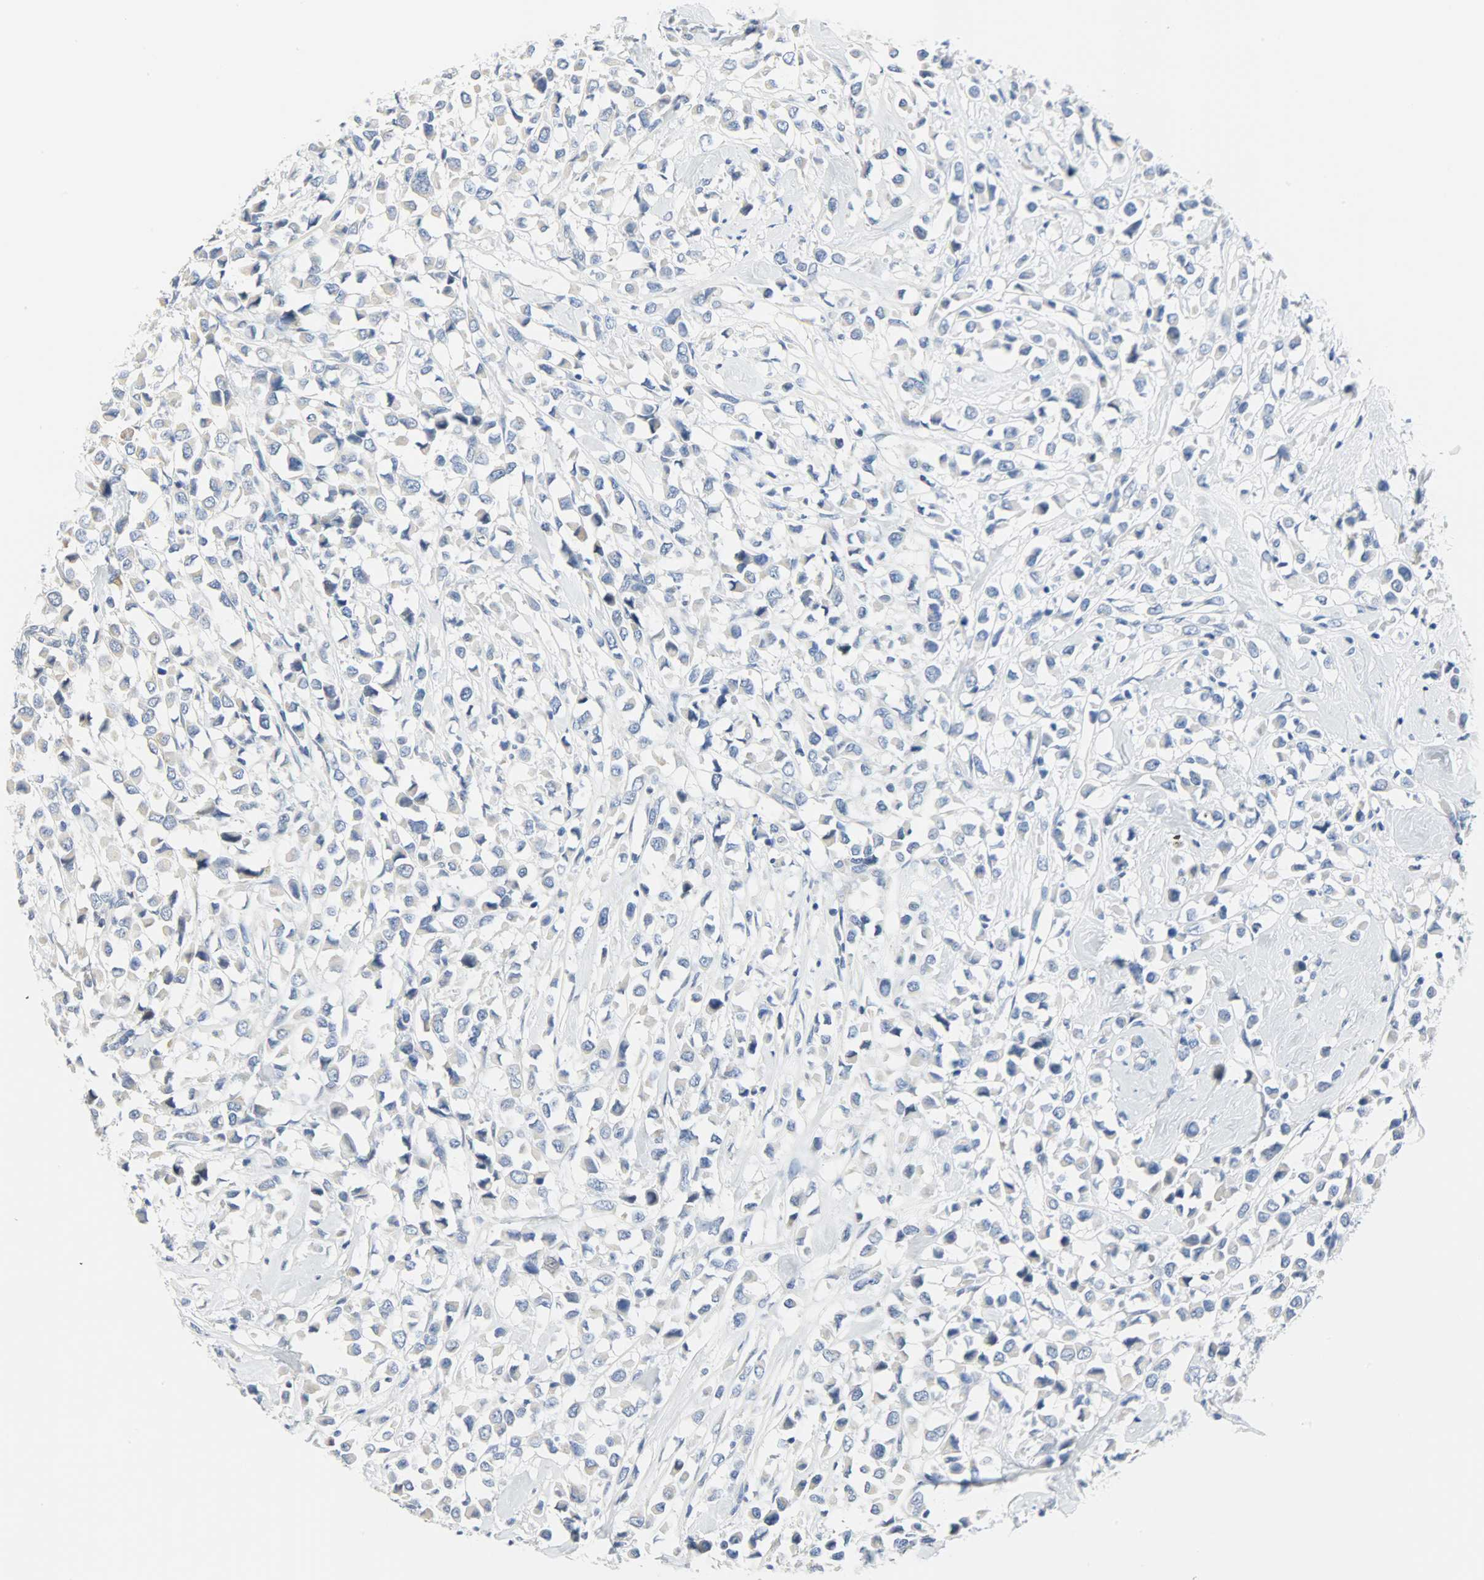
{"staining": {"intensity": "negative", "quantity": "none", "location": "none"}, "tissue": "breast cancer", "cell_type": "Tumor cells", "image_type": "cancer", "snomed": [{"axis": "morphology", "description": "Duct carcinoma"}, {"axis": "topography", "description": "Breast"}], "caption": "Breast infiltrating ductal carcinoma was stained to show a protein in brown. There is no significant positivity in tumor cells.", "gene": "CEBPE", "patient": {"sex": "female", "age": 61}}